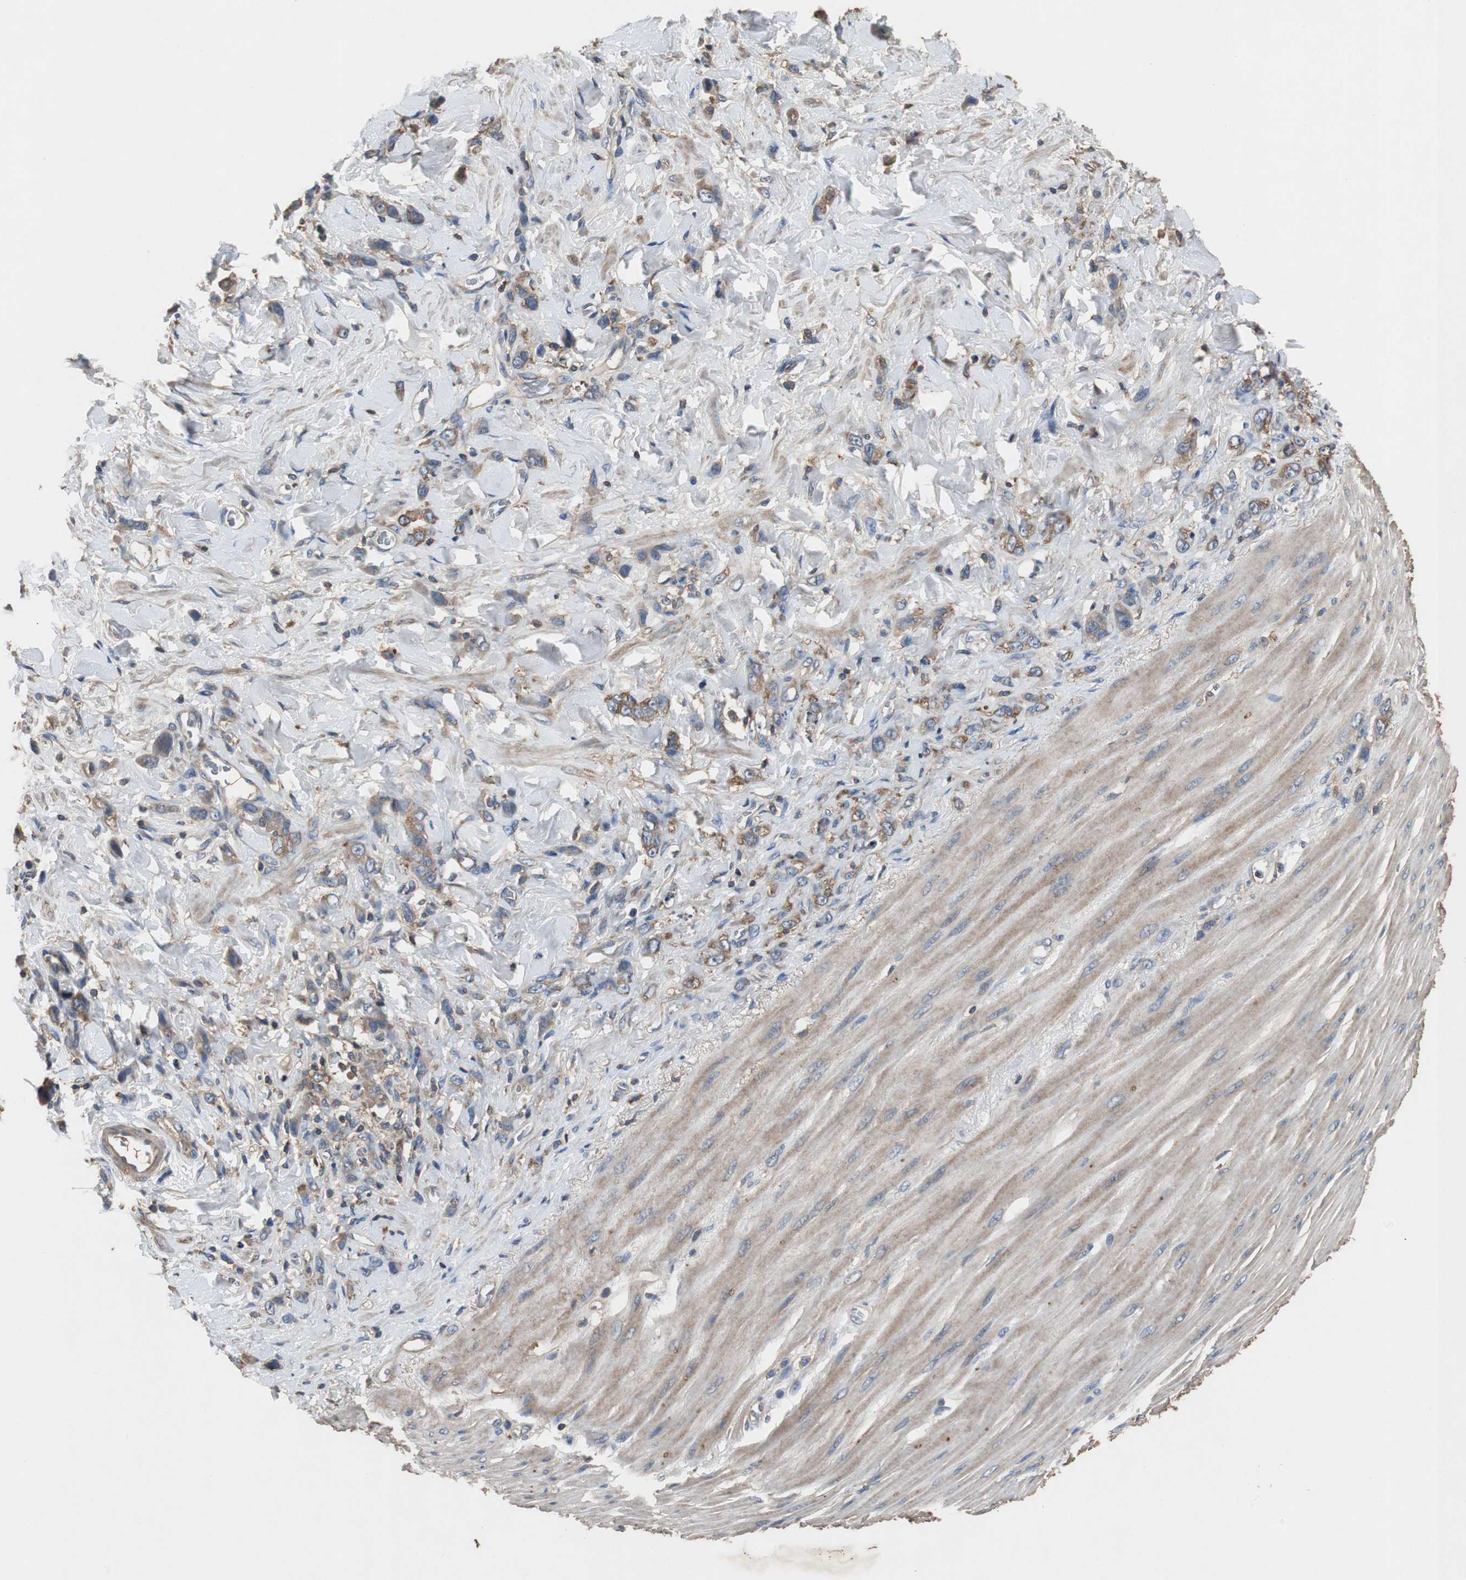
{"staining": {"intensity": "weak", "quantity": ">75%", "location": "cytoplasmic/membranous"}, "tissue": "stomach cancer", "cell_type": "Tumor cells", "image_type": "cancer", "snomed": [{"axis": "morphology", "description": "Normal tissue, NOS"}, {"axis": "morphology", "description": "Adenocarcinoma, NOS"}, {"axis": "topography", "description": "Stomach"}], "caption": "A histopathology image of stomach cancer (adenocarcinoma) stained for a protein shows weak cytoplasmic/membranous brown staining in tumor cells.", "gene": "TNFRSF14", "patient": {"sex": "male", "age": 82}}